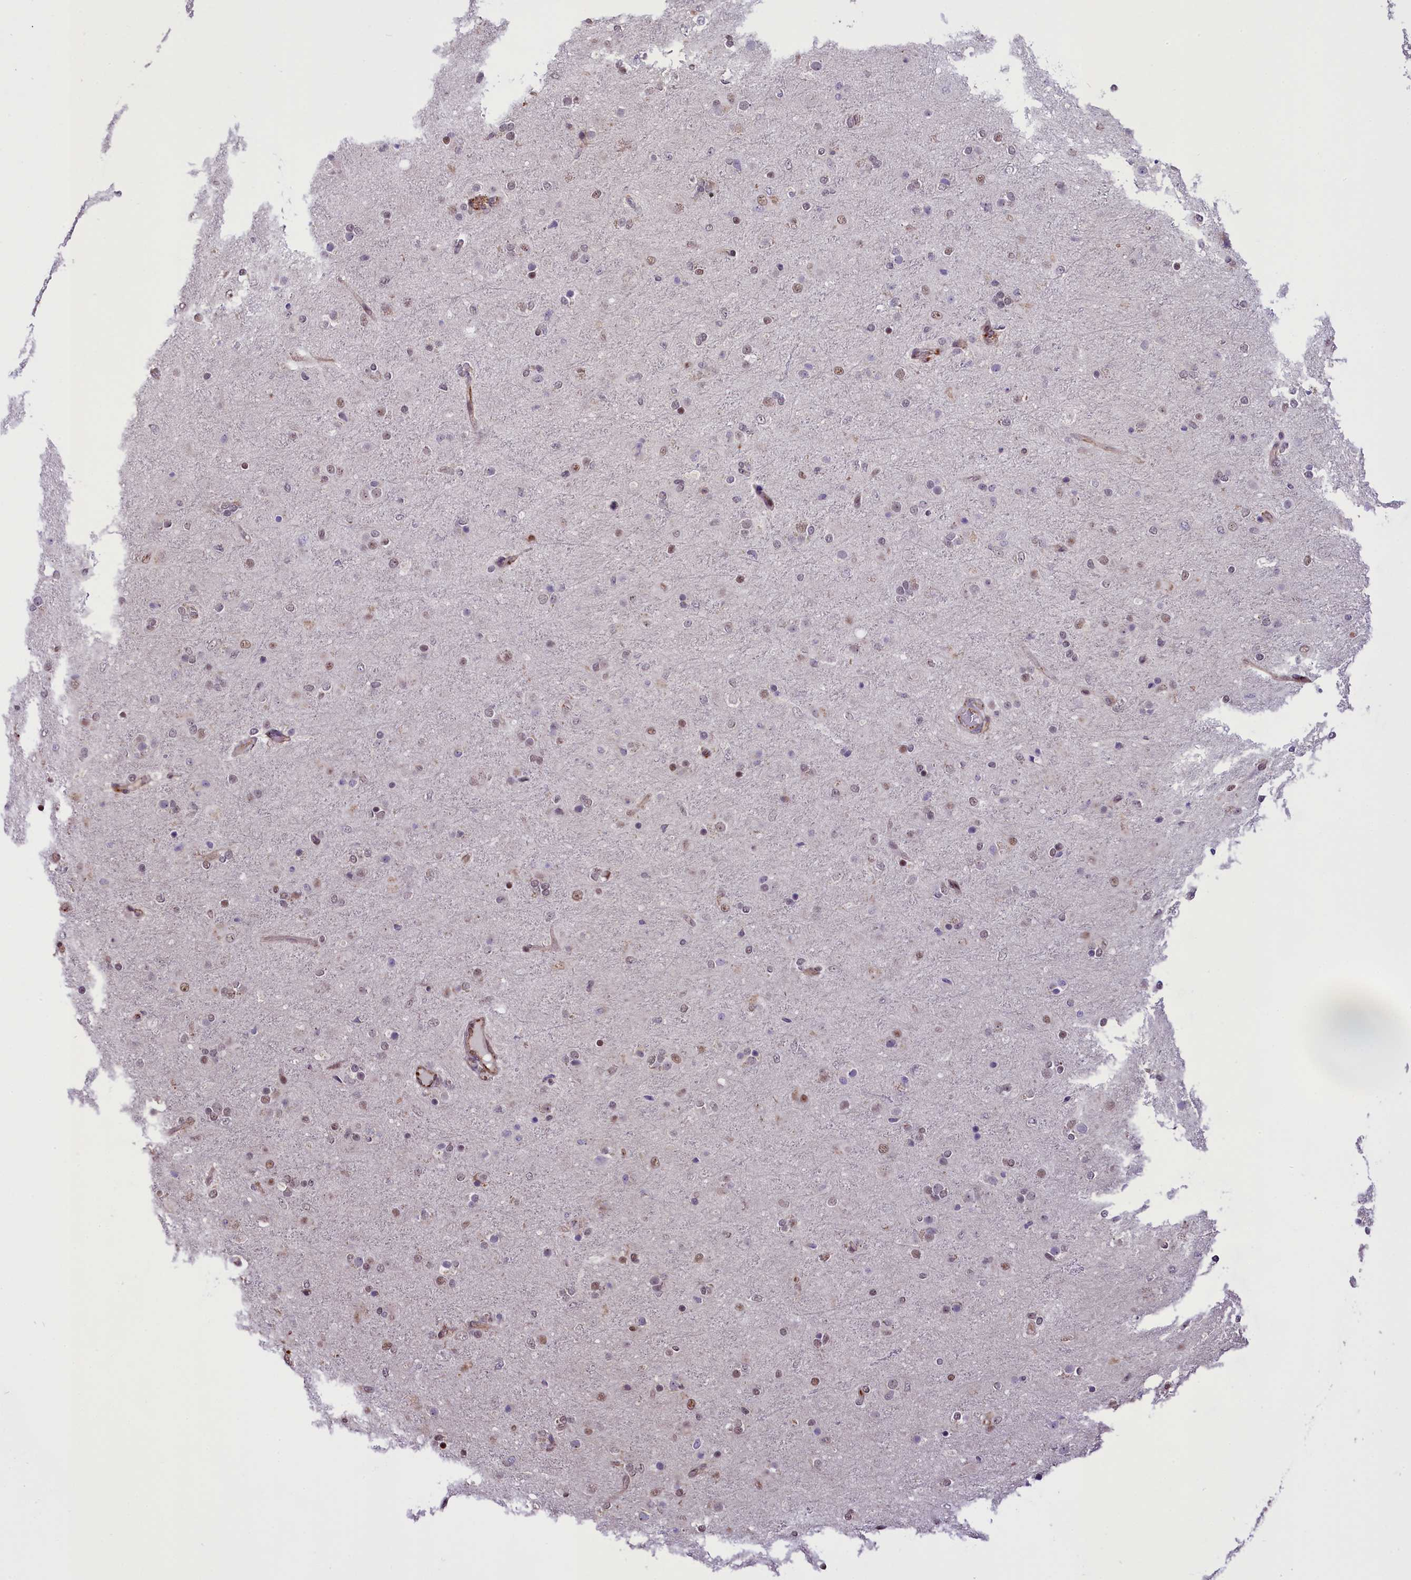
{"staining": {"intensity": "weak", "quantity": "<25%", "location": "nuclear"}, "tissue": "glioma", "cell_type": "Tumor cells", "image_type": "cancer", "snomed": [{"axis": "morphology", "description": "Glioma, malignant, Low grade"}, {"axis": "topography", "description": "Brain"}], "caption": "This is an immunohistochemistry (IHC) image of glioma. There is no positivity in tumor cells.", "gene": "MRPL54", "patient": {"sex": "male", "age": 65}}